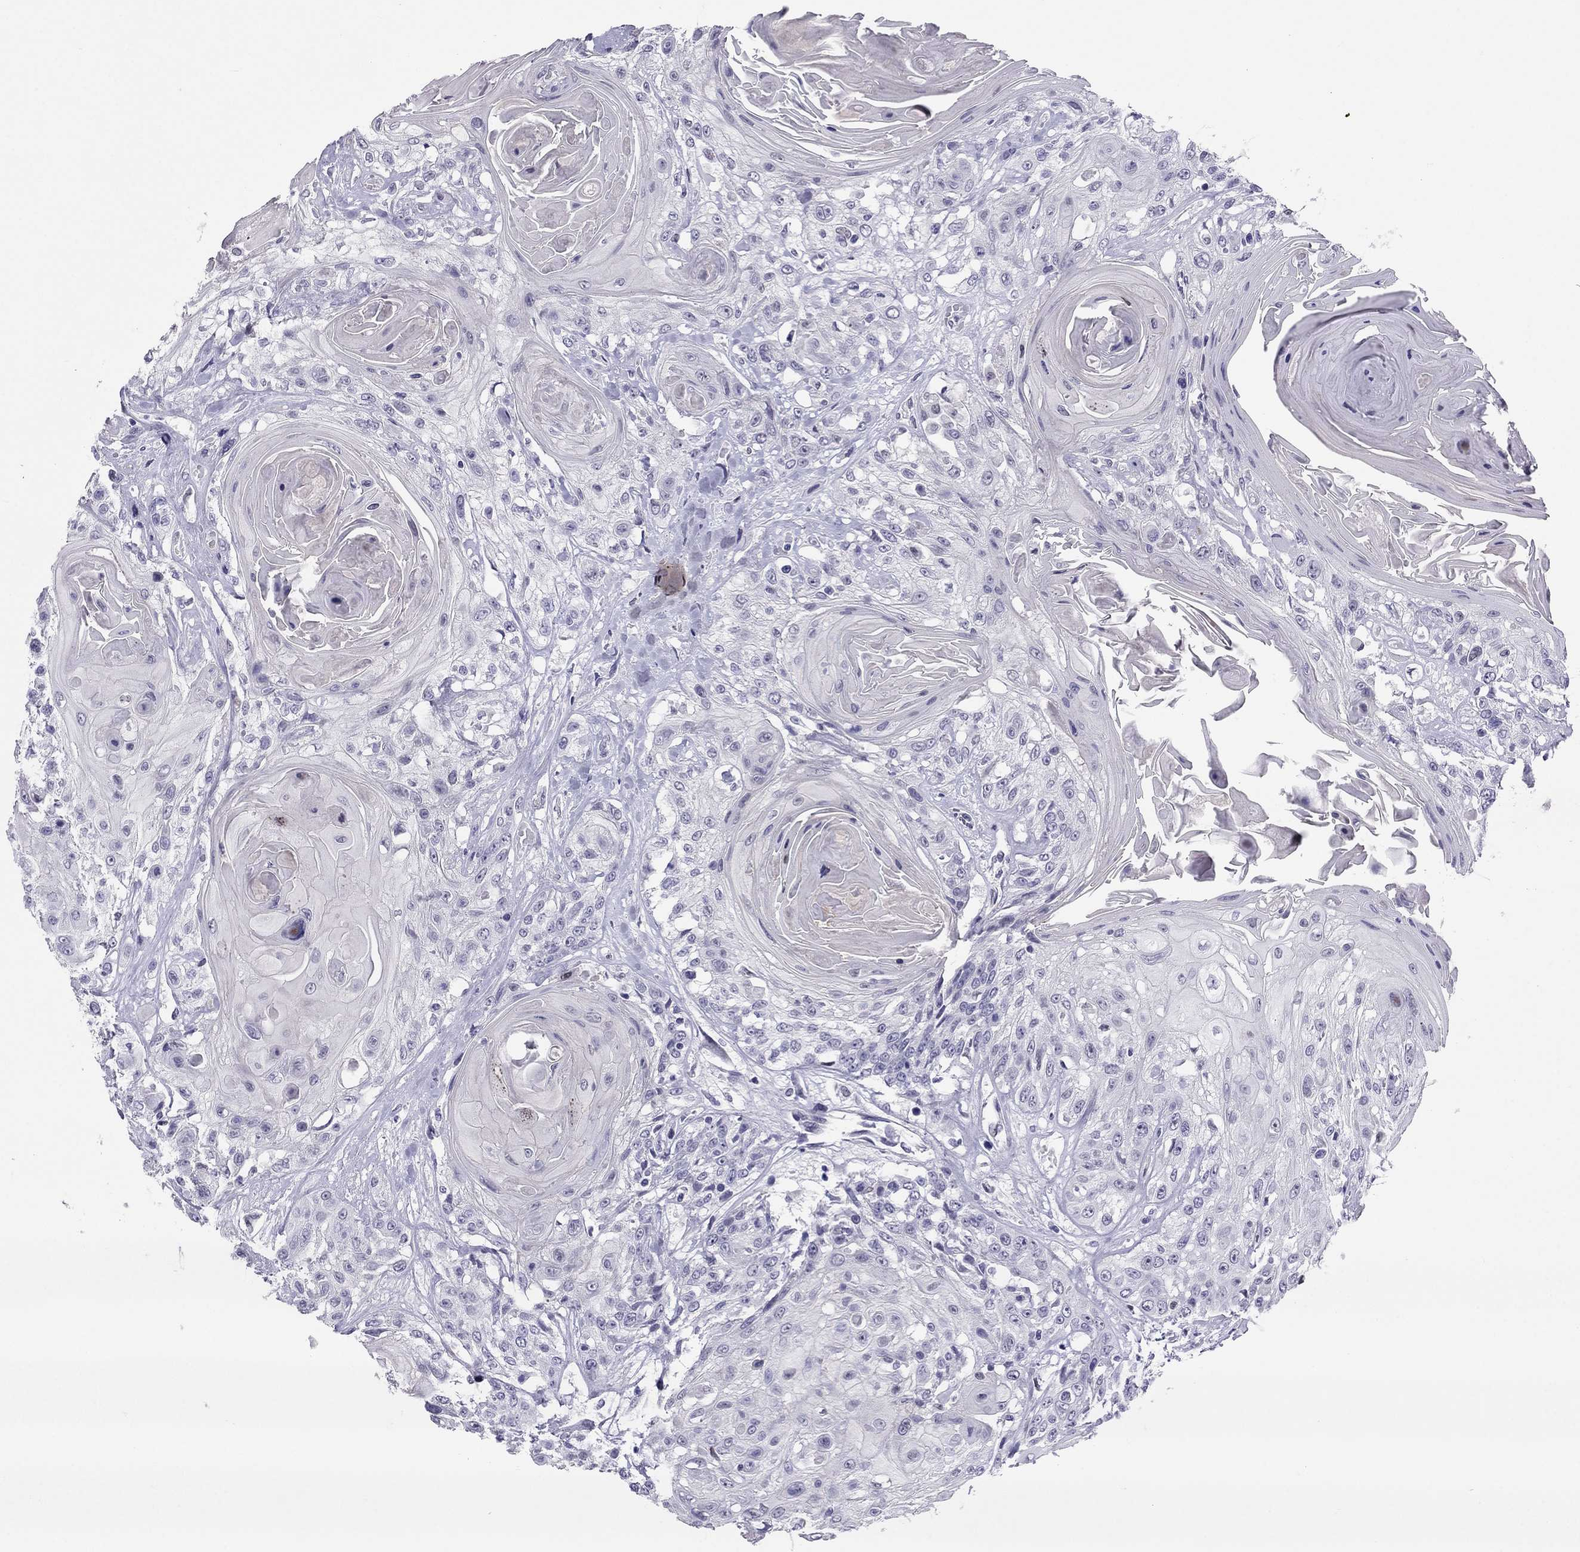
{"staining": {"intensity": "negative", "quantity": "none", "location": "none"}, "tissue": "head and neck cancer", "cell_type": "Tumor cells", "image_type": "cancer", "snomed": [{"axis": "morphology", "description": "Squamous cell carcinoma, NOS"}, {"axis": "topography", "description": "Head-Neck"}], "caption": "Tumor cells show no significant positivity in head and neck squamous cell carcinoma.", "gene": "CROCC2", "patient": {"sex": "female", "age": 59}}